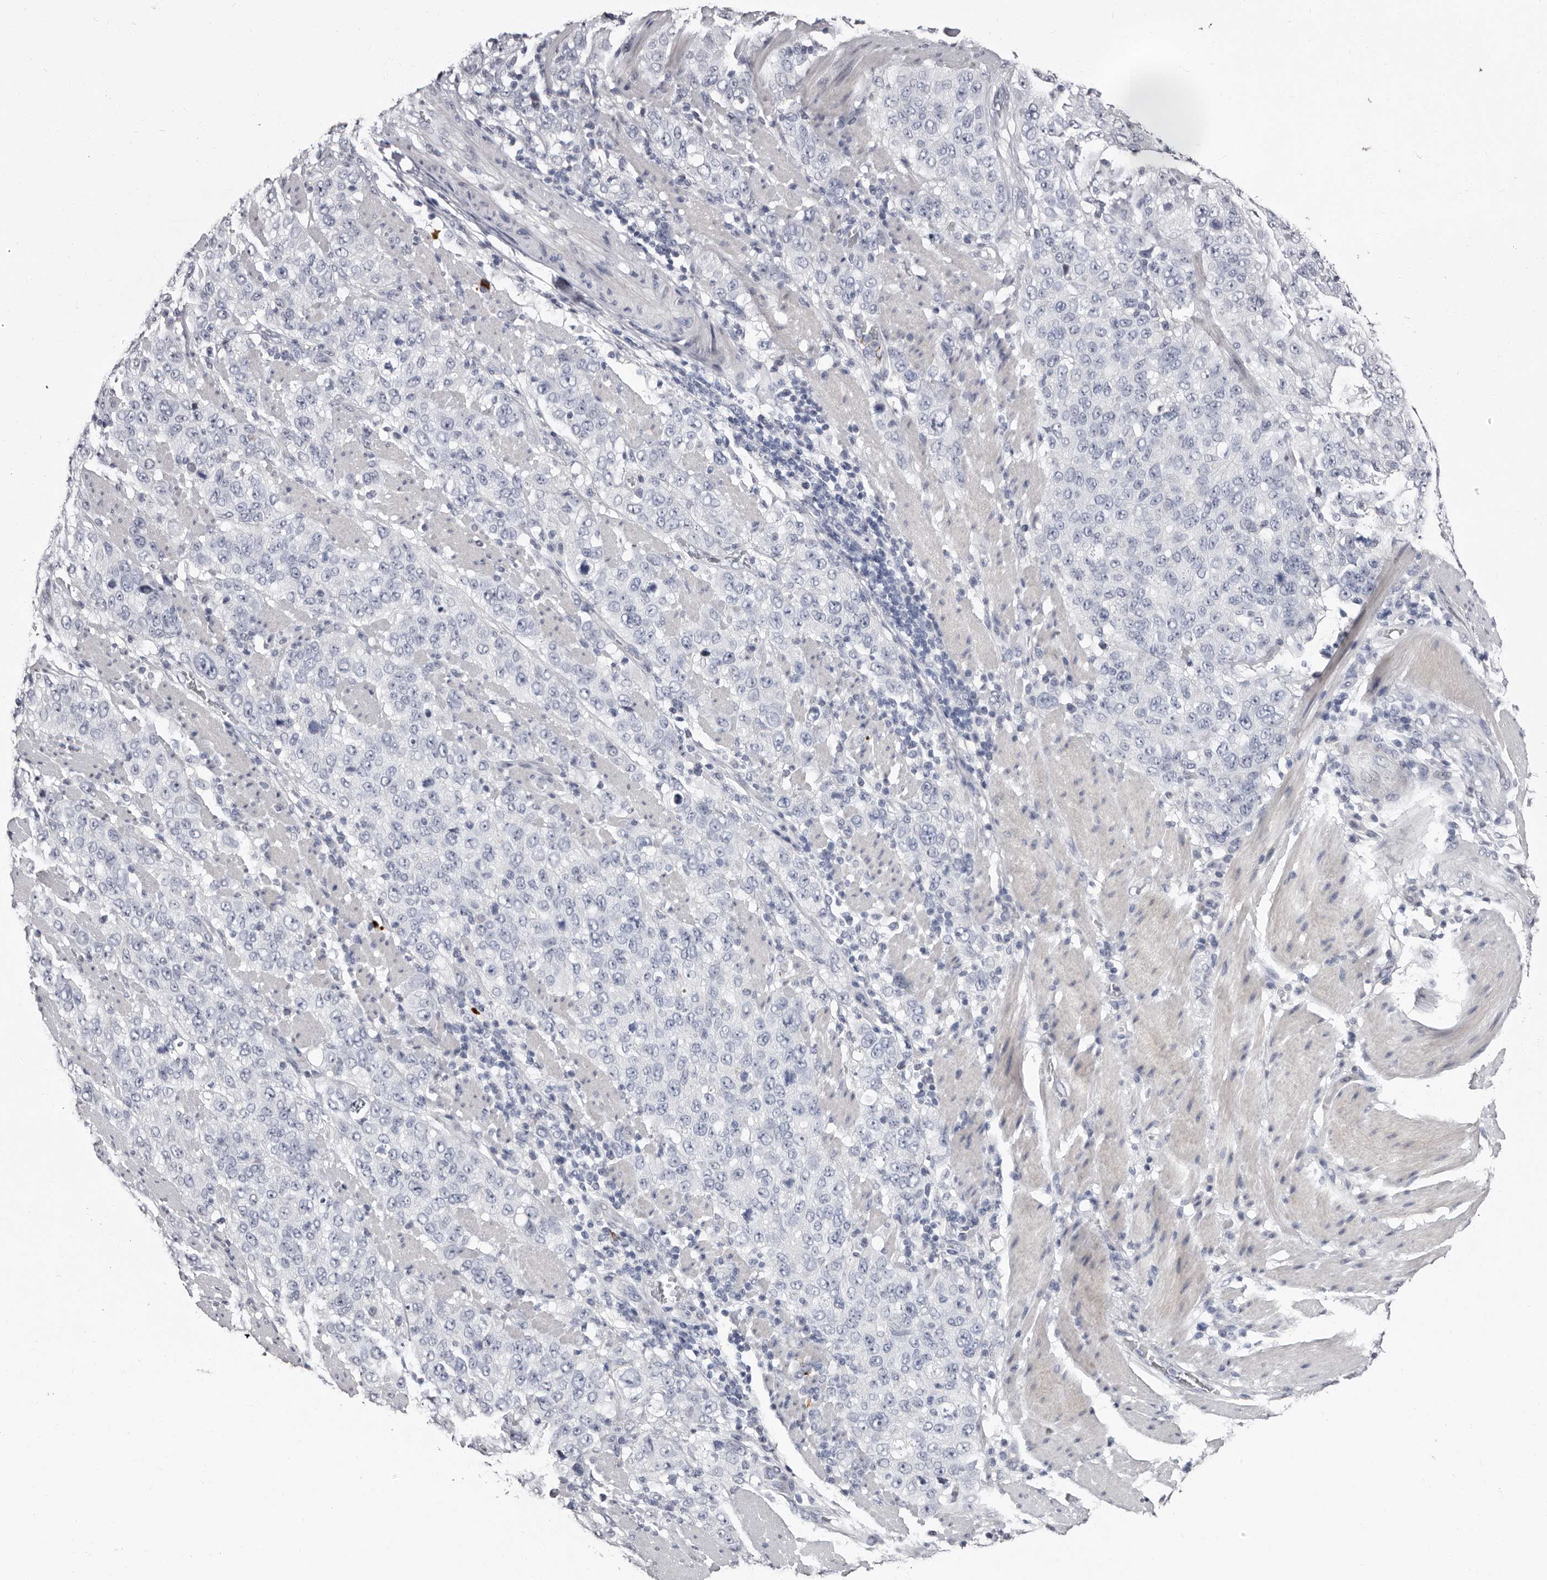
{"staining": {"intensity": "negative", "quantity": "none", "location": "none"}, "tissue": "stomach cancer", "cell_type": "Tumor cells", "image_type": "cancer", "snomed": [{"axis": "morphology", "description": "Adenocarcinoma, NOS"}, {"axis": "topography", "description": "Stomach"}], "caption": "A high-resolution histopathology image shows immunohistochemistry (IHC) staining of stomach cancer, which displays no significant positivity in tumor cells.", "gene": "TBC1D22B", "patient": {"sex": "male", "age": 48}}